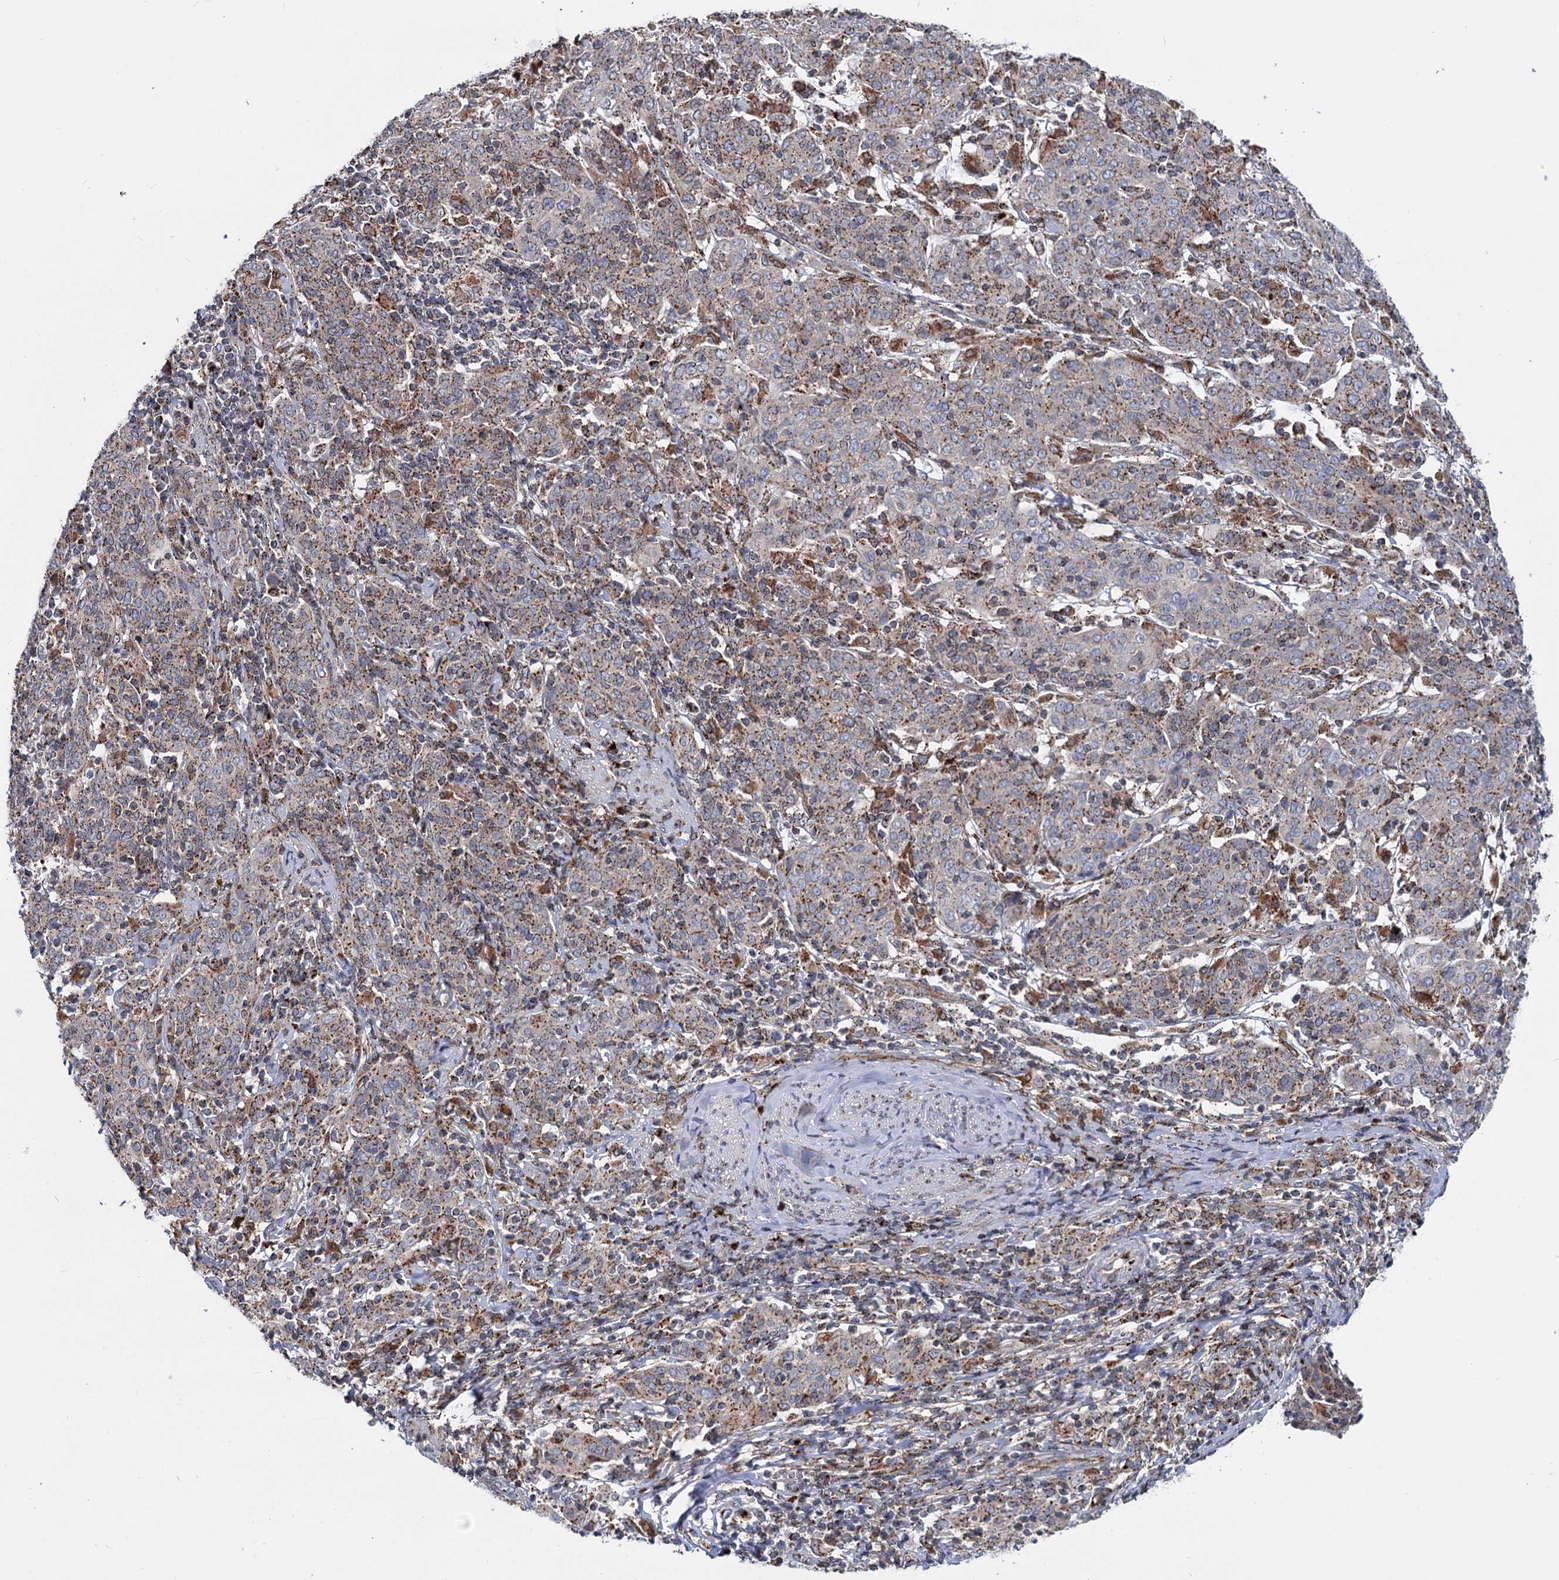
{"staining": {"intensity": "moderate", "quantity": ">75%", "location": "cytoplasmic/membranous"}, "tissue": "cervical cancer", "cell_type": "Tumor cells", "image_type": "cancer", "snomed": [{"axis": "morphology", "description": "Squamous cell carcinoma, NOS"}, {"axis": "topography", "description": "Cervix"}], "caption": "An IHC histopathology image of neoplastic tissue is shown. Protein staining in brown labels moderate cytoplasmic/membranous positivity in cervical cancer within tumor cells.", "gene": "SUPT20H", "patient": {"sex": "female", "age": 67}}